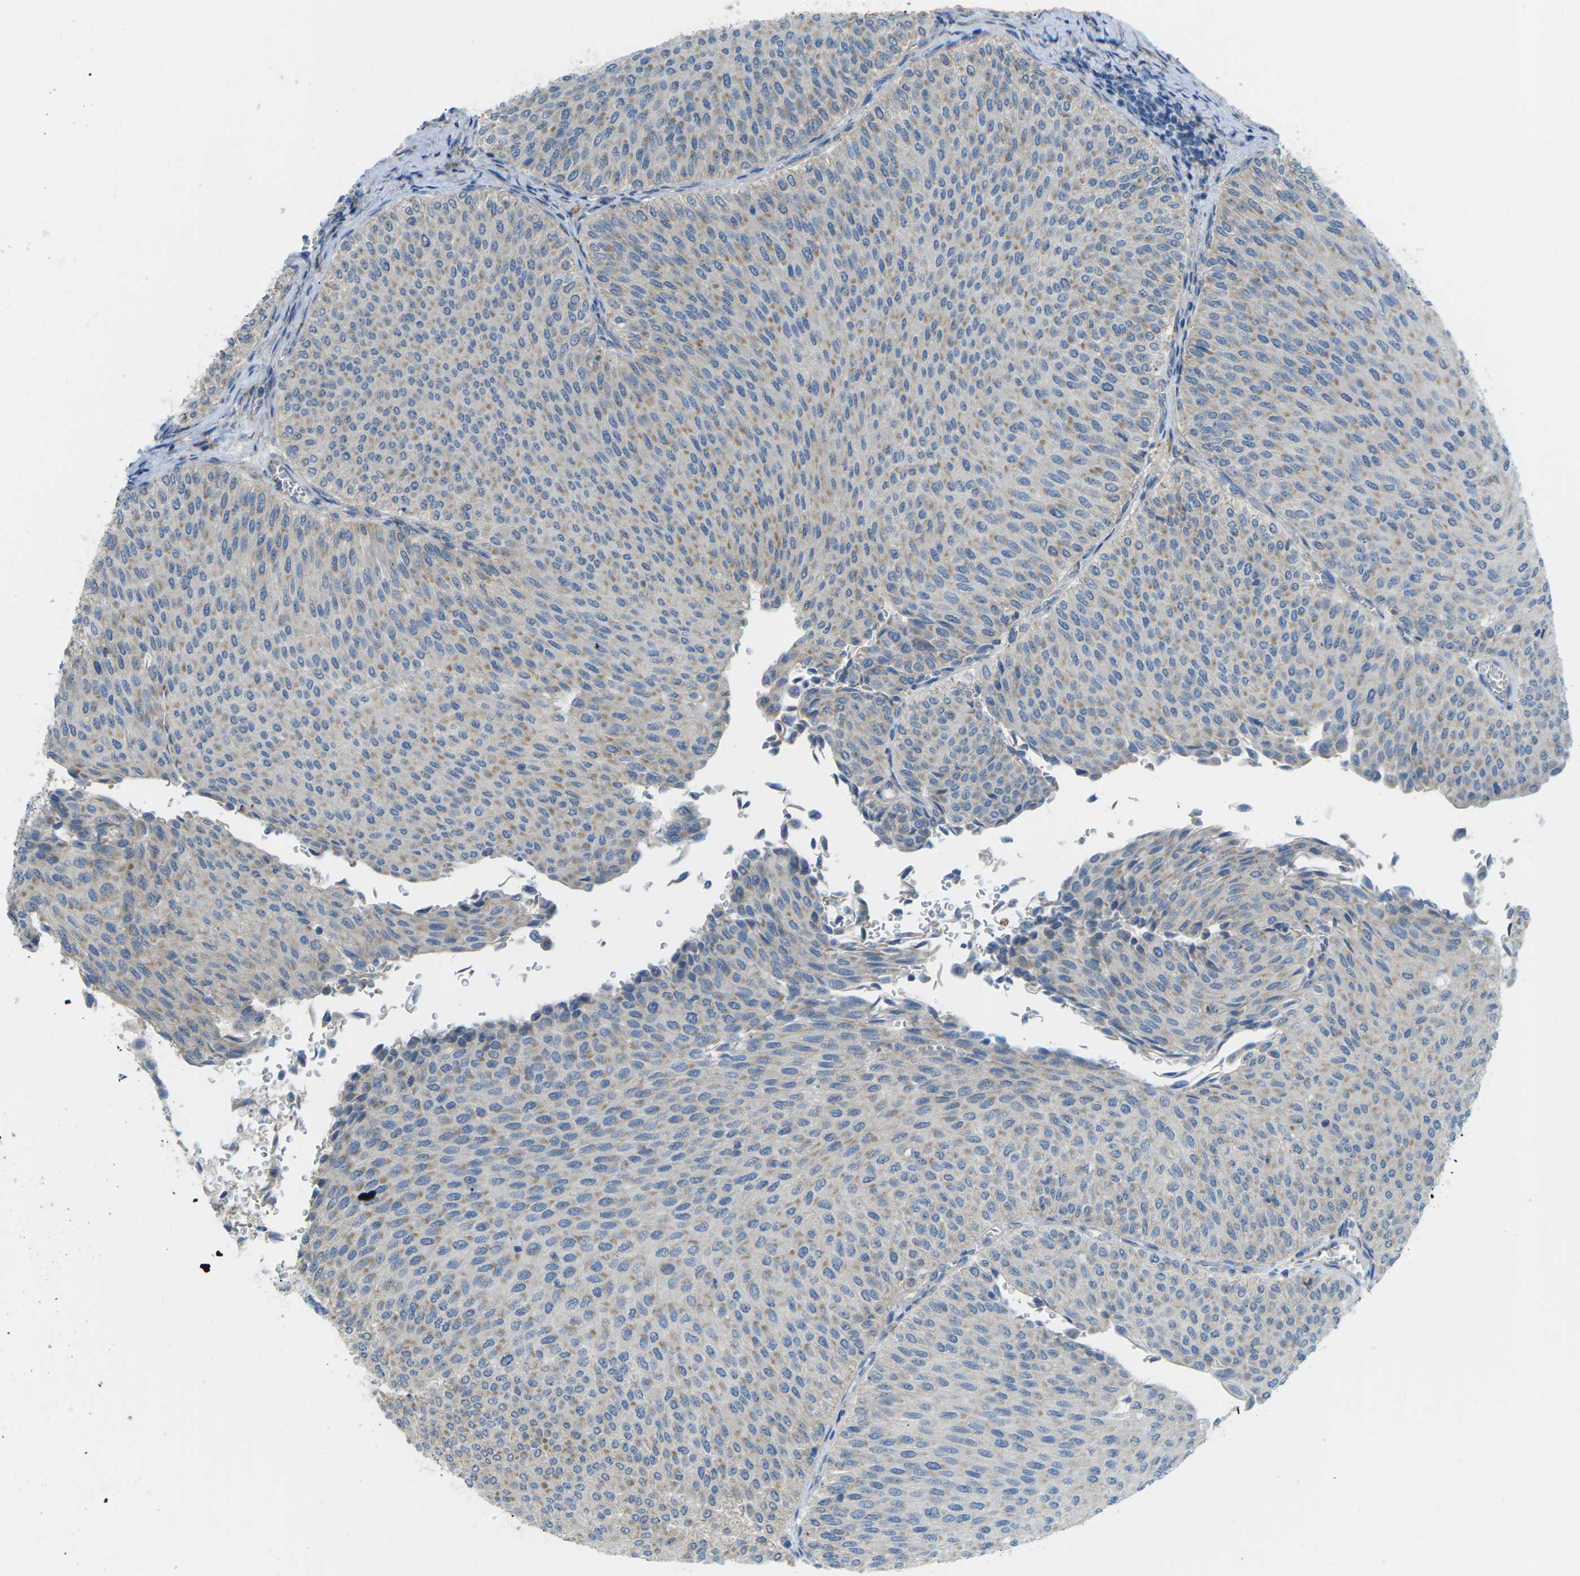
{"staining": {"intensity": "weak", "quantity": ">75%", "location": "cytoplasmic/membranous"}, "tissue": "urothelial cancer", "cell_type": "Tumor cells", "image_type": "cancer", "snomed": [{"axis": "morphology", "description": "Urothelial carcinoma, Low grade"}, {"axis": "topography", "description": "Urinary bladder"}], "caption": "Urothelial cancer stained with IHC demonstrates weak cytoplasmic/membranous staining in about >75% of tumor cells.", "gene": "MYLK4", "patient": {"sex": "male", "age": 78}}